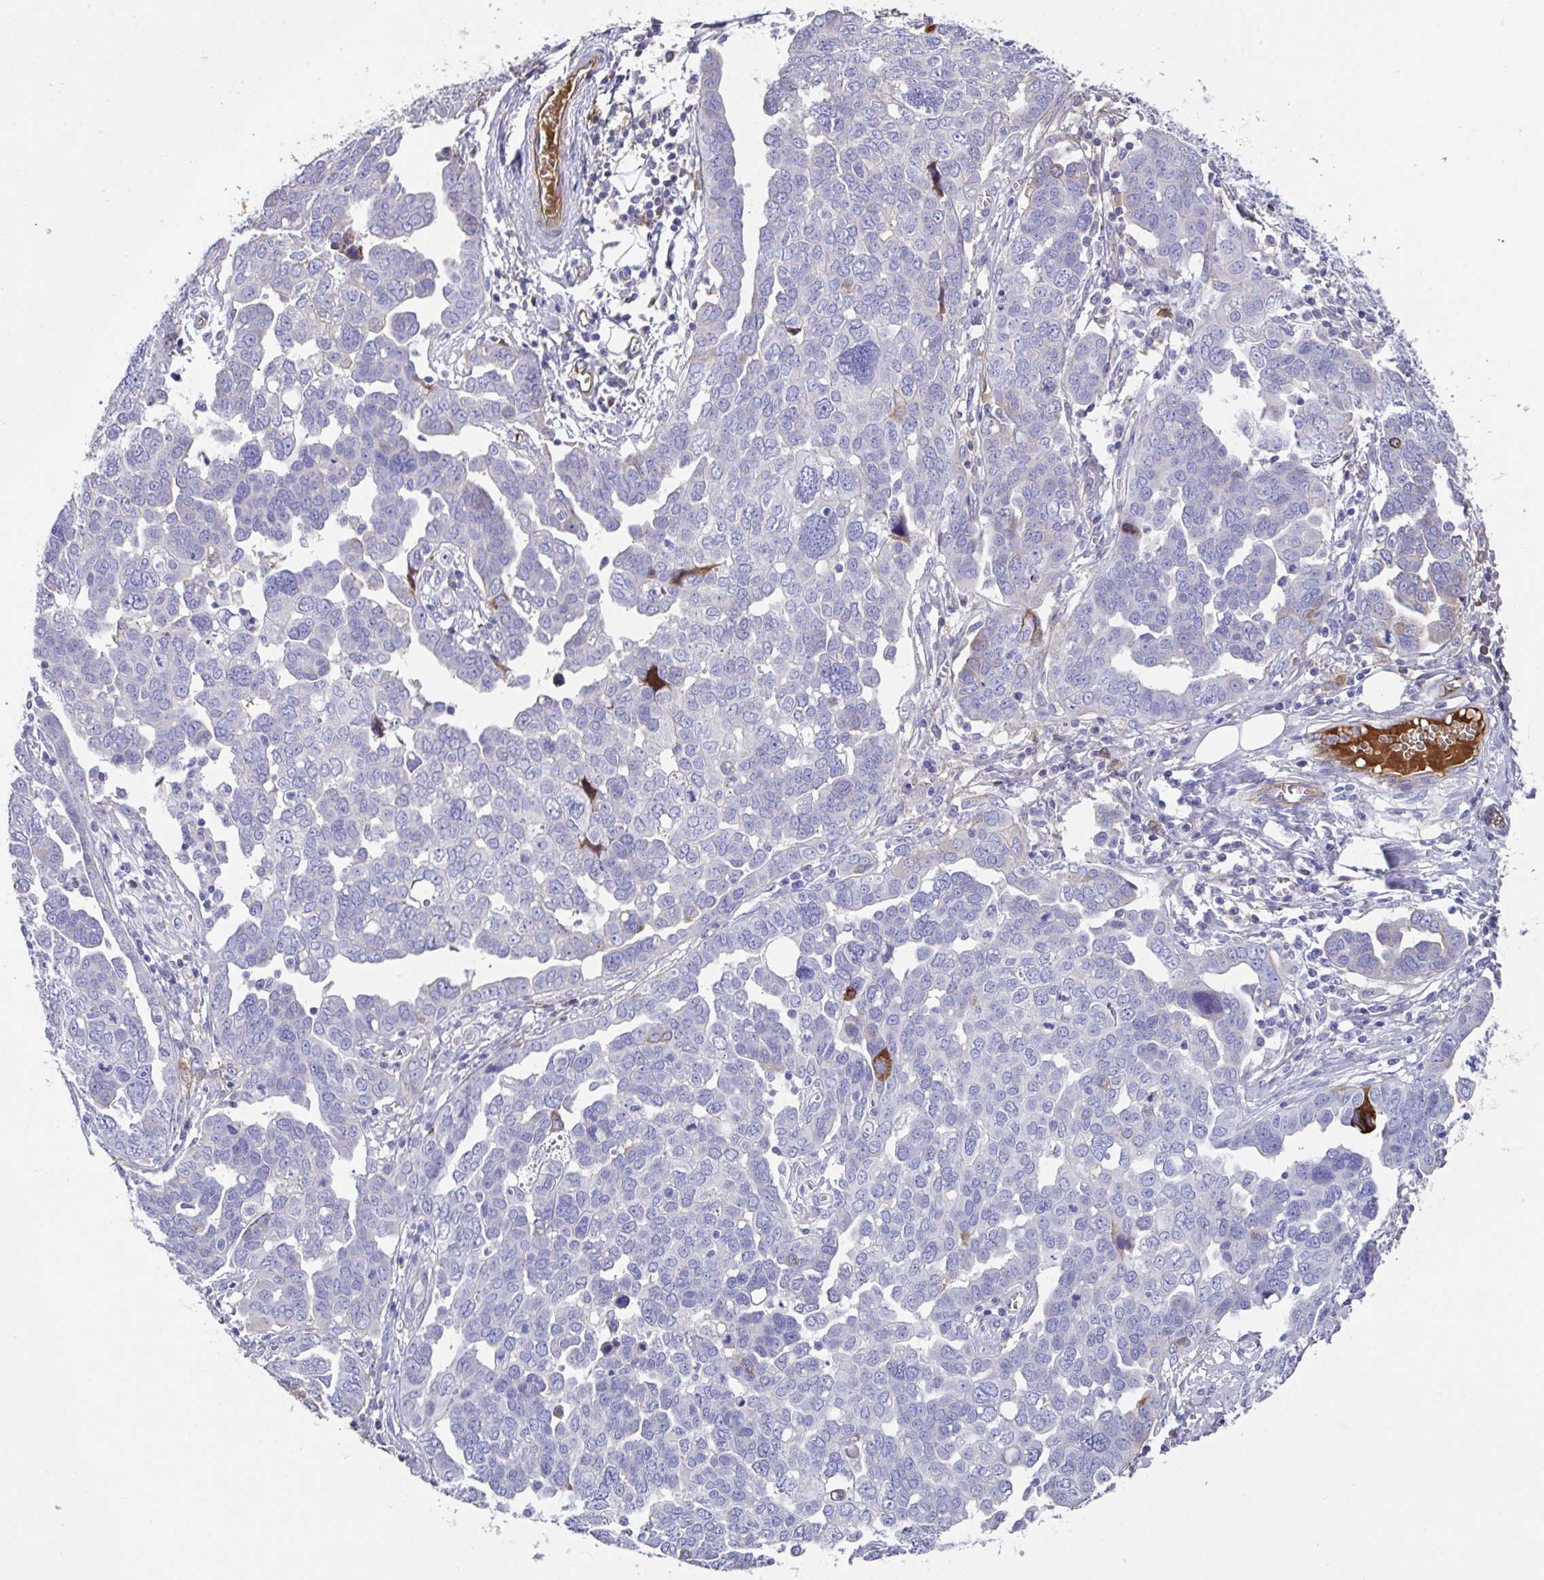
{"staining": {"intensity": "moderate", "quantity": "<25%", "location": "cytoplasmic/membranous"}, "tissue": "ovarian cancer", "cell_type": "Tumor cells", "image_type": "cancer", "snomed": [{"axis": "morphology", "description": "Cystadenocarcinoma, serous, NOS"}, {"axis": "topography", "description": "Ovary"}], "caption": "Human ovarian serous cystadenocarcinoma stained with a protein marker reveals moderate staining in tumor cells.", "gene": "ZNF813", "patient": {"sex": "female", "age": 59}}